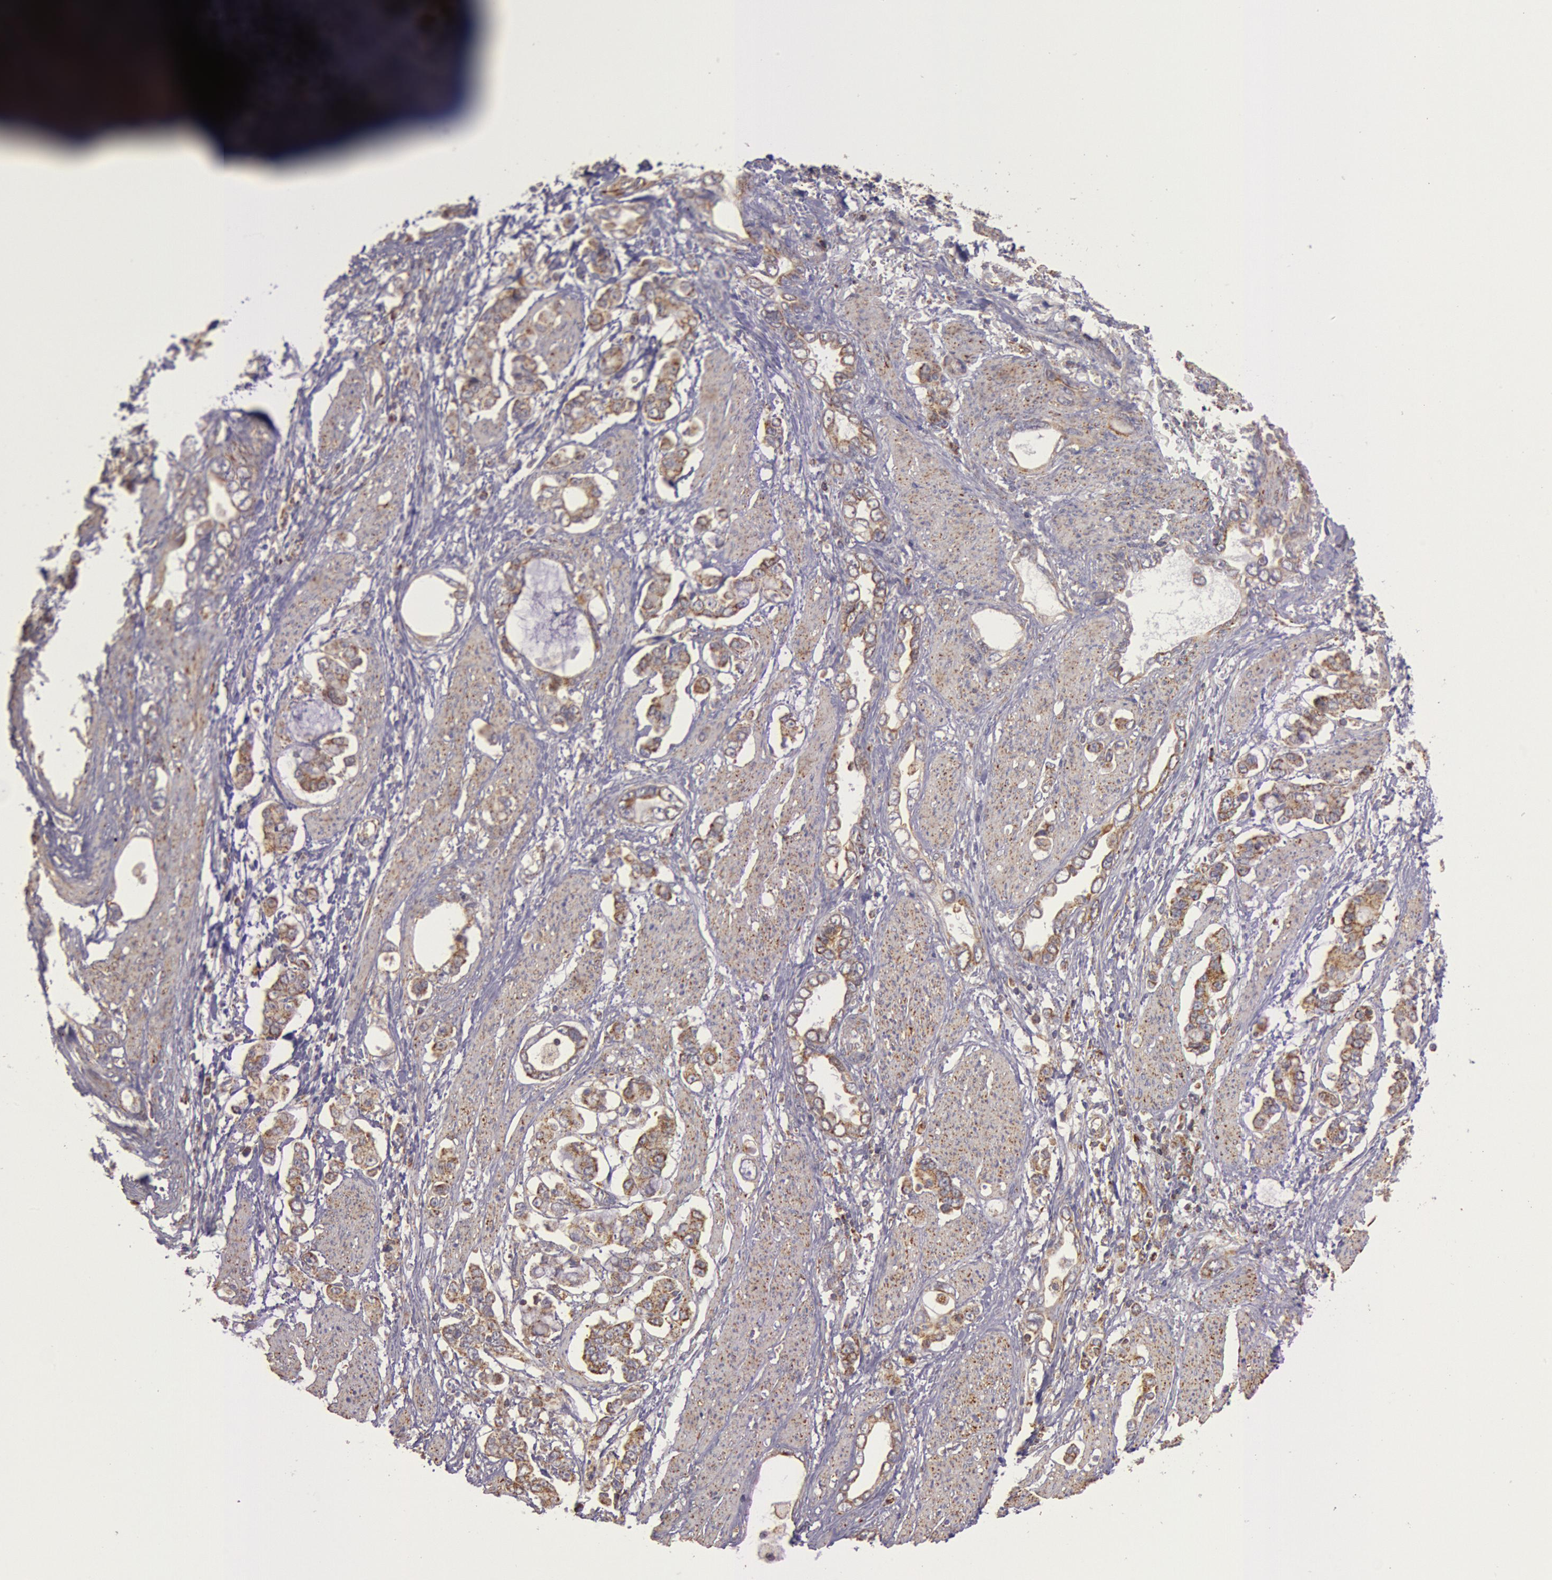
{"staining": {"intensity": "moderate", "quantity": ">75%", "location": "cytoplasmic/membranous"}, "tissue": "stomach cancer", "cell_type": "Tumor cells", "image_type": "cancer", "snomed": [{"axis": "morphology", "description": "Adenocarcinoma, NOS"}, {"axis": "topography", "description": "Stomach"}], "caption": "High-power microscopy captured an immunohistochemistry (IHC) image of stomach cancer, revealing moderate cytoplasmic/membranous expression in about >75% of tumor cells. (brown staining indicates protein expression, while blue staining denotes nuclei).", "gene": "CYC1", "patient": {"sex": "male", "age": 78}}